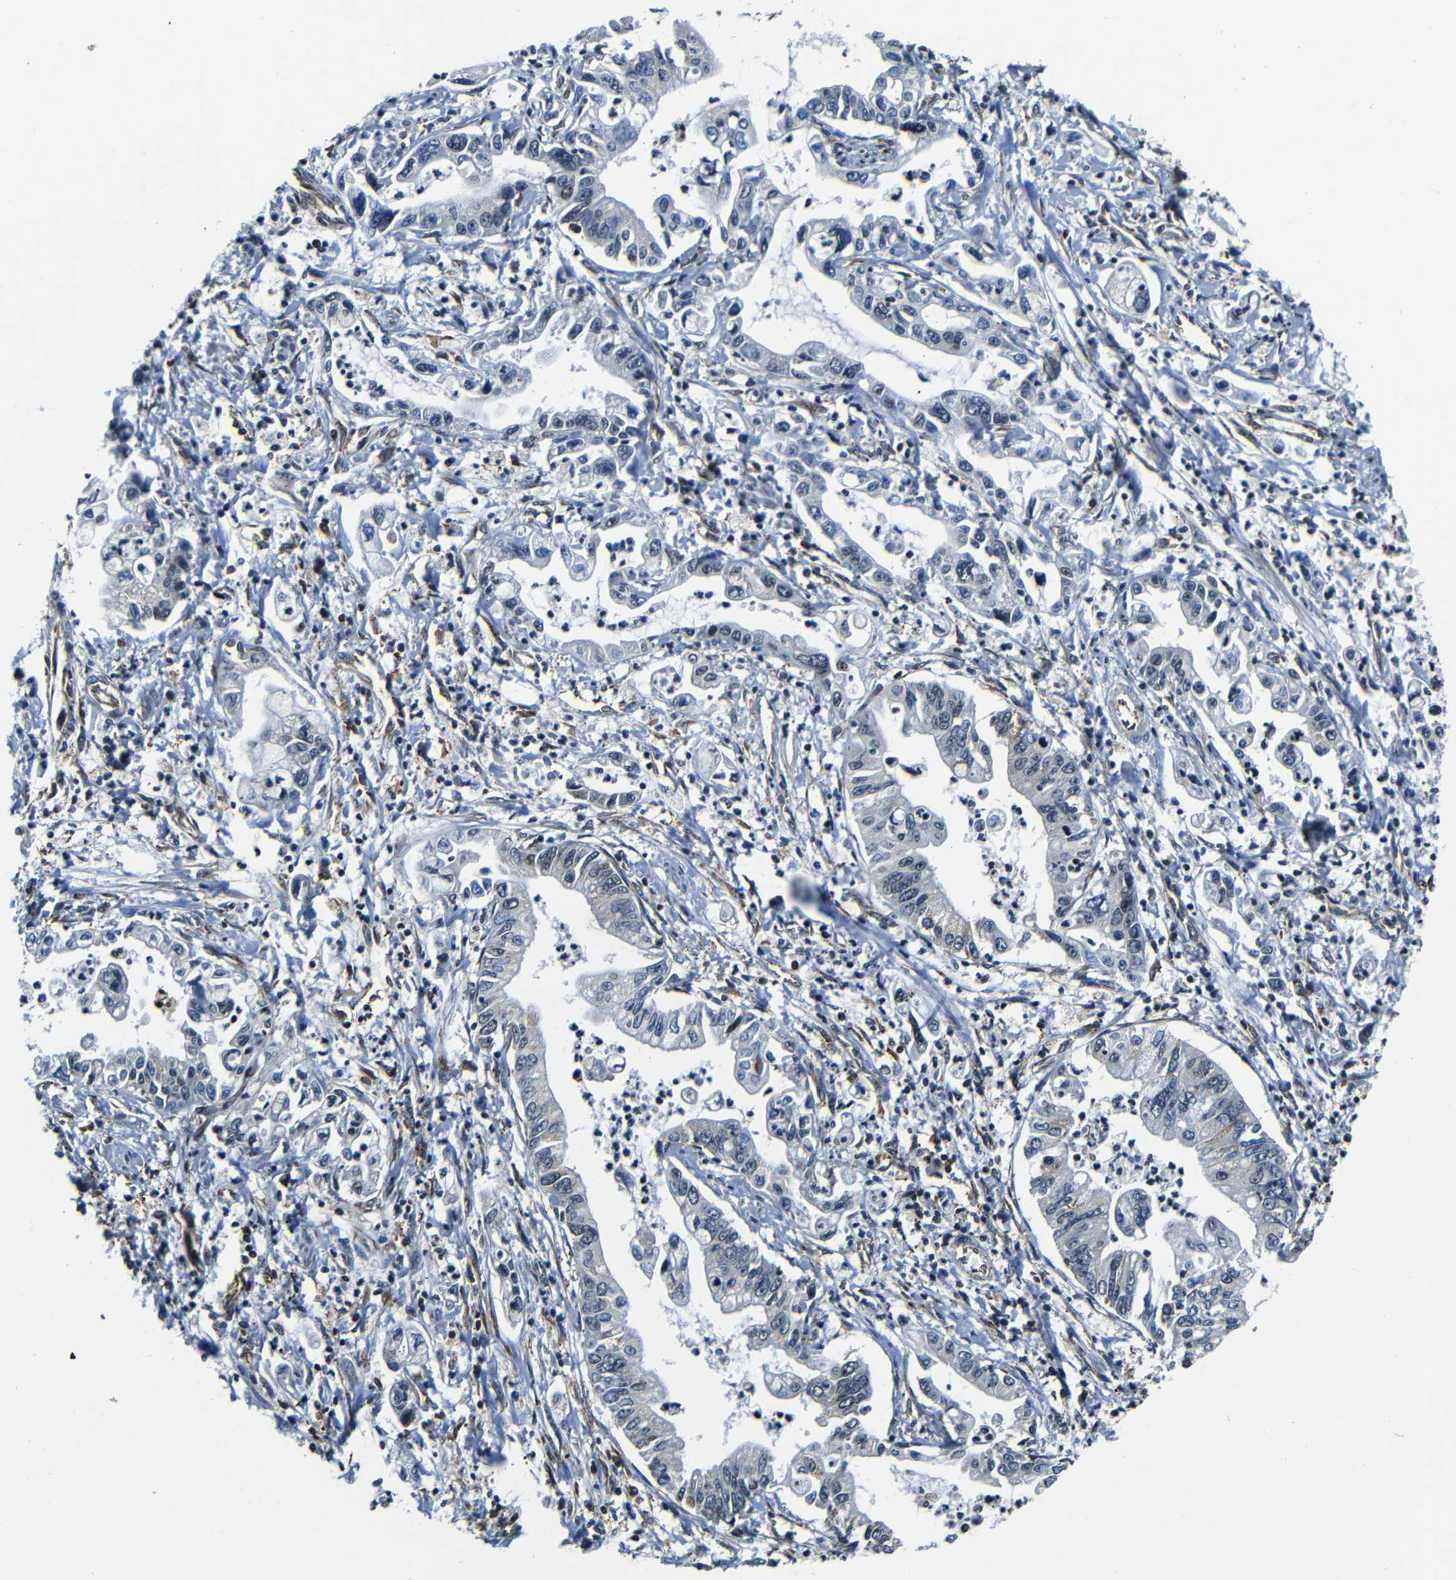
{"staining": {"intensity": "weak", "quantity": "25%-75%", "location": "cytoplasmic/membranous"}, "tissue": "pancreatic cancer", "cell_type": "Tumor cells", "image_type": "cancer", "snomed": [{"axis": "morphology", "description": "Adenocarcinoma, NOS"}, {"axis": "topography", "description": "Pancreas"}], "caption": "Protein expression analysis of pancreatic cancer shows weak cytoplasmic/membranous positivity in about 25%-75% of tumor cells. (brown staining indicates protein expression, while blue staining denotes nuclei).", "gene": "NCBP3", "patient": {"sex": "male", "age": 56}}